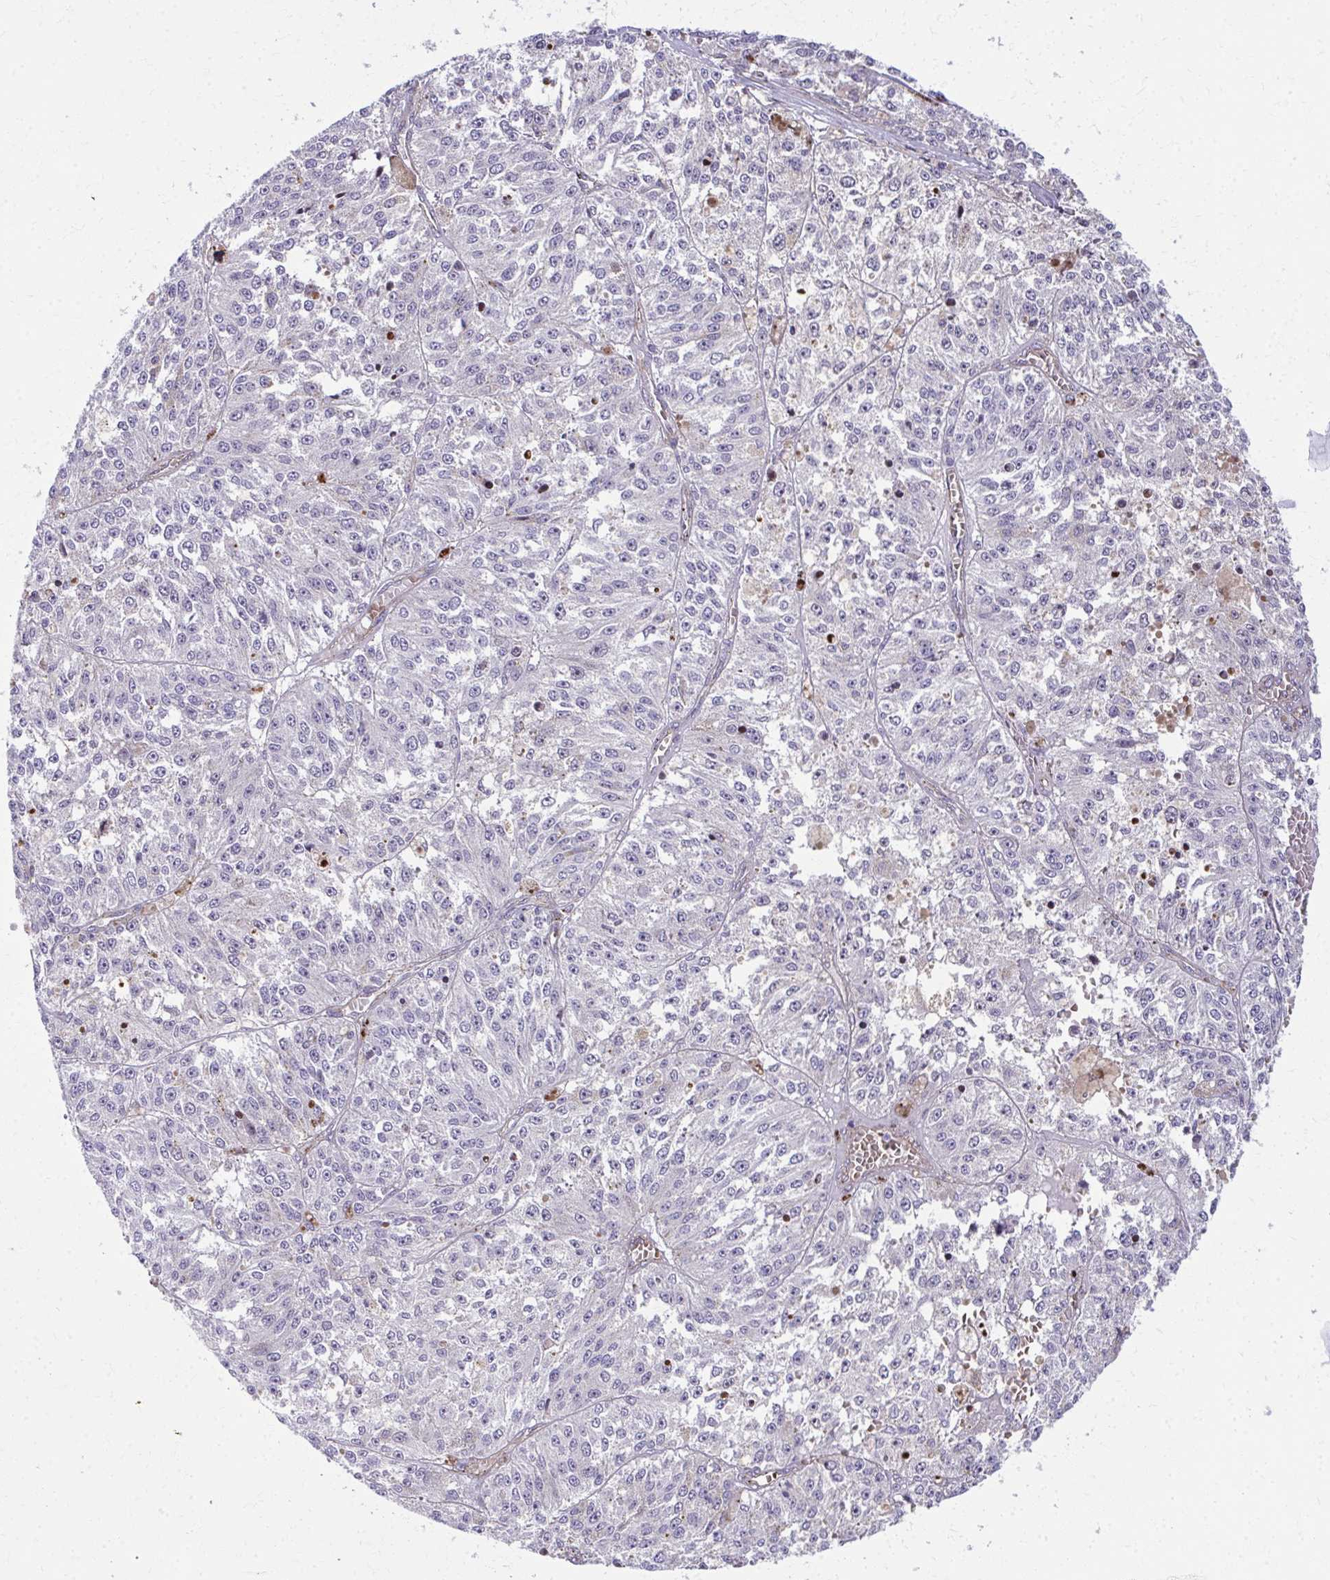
{"staining": {"intensity": "negative", "quantity": "none", "location": "none"}, "tissue": "melanoma", "cell_type": "Tumor cells", "image_type": "cancer", "snomed": [{"axis": "morphology", "description": "Malignant melanoma, Metastatic site"}, {"axis": "topography", "description": "Lymph node"}], "caption": "DAB immunohistochemical staining of malignant melanoma (metastatic site) displays no significant staining in tumor cells.", "gene": "LRRC4B", "patient": {"sex": "female", "age": 64}}